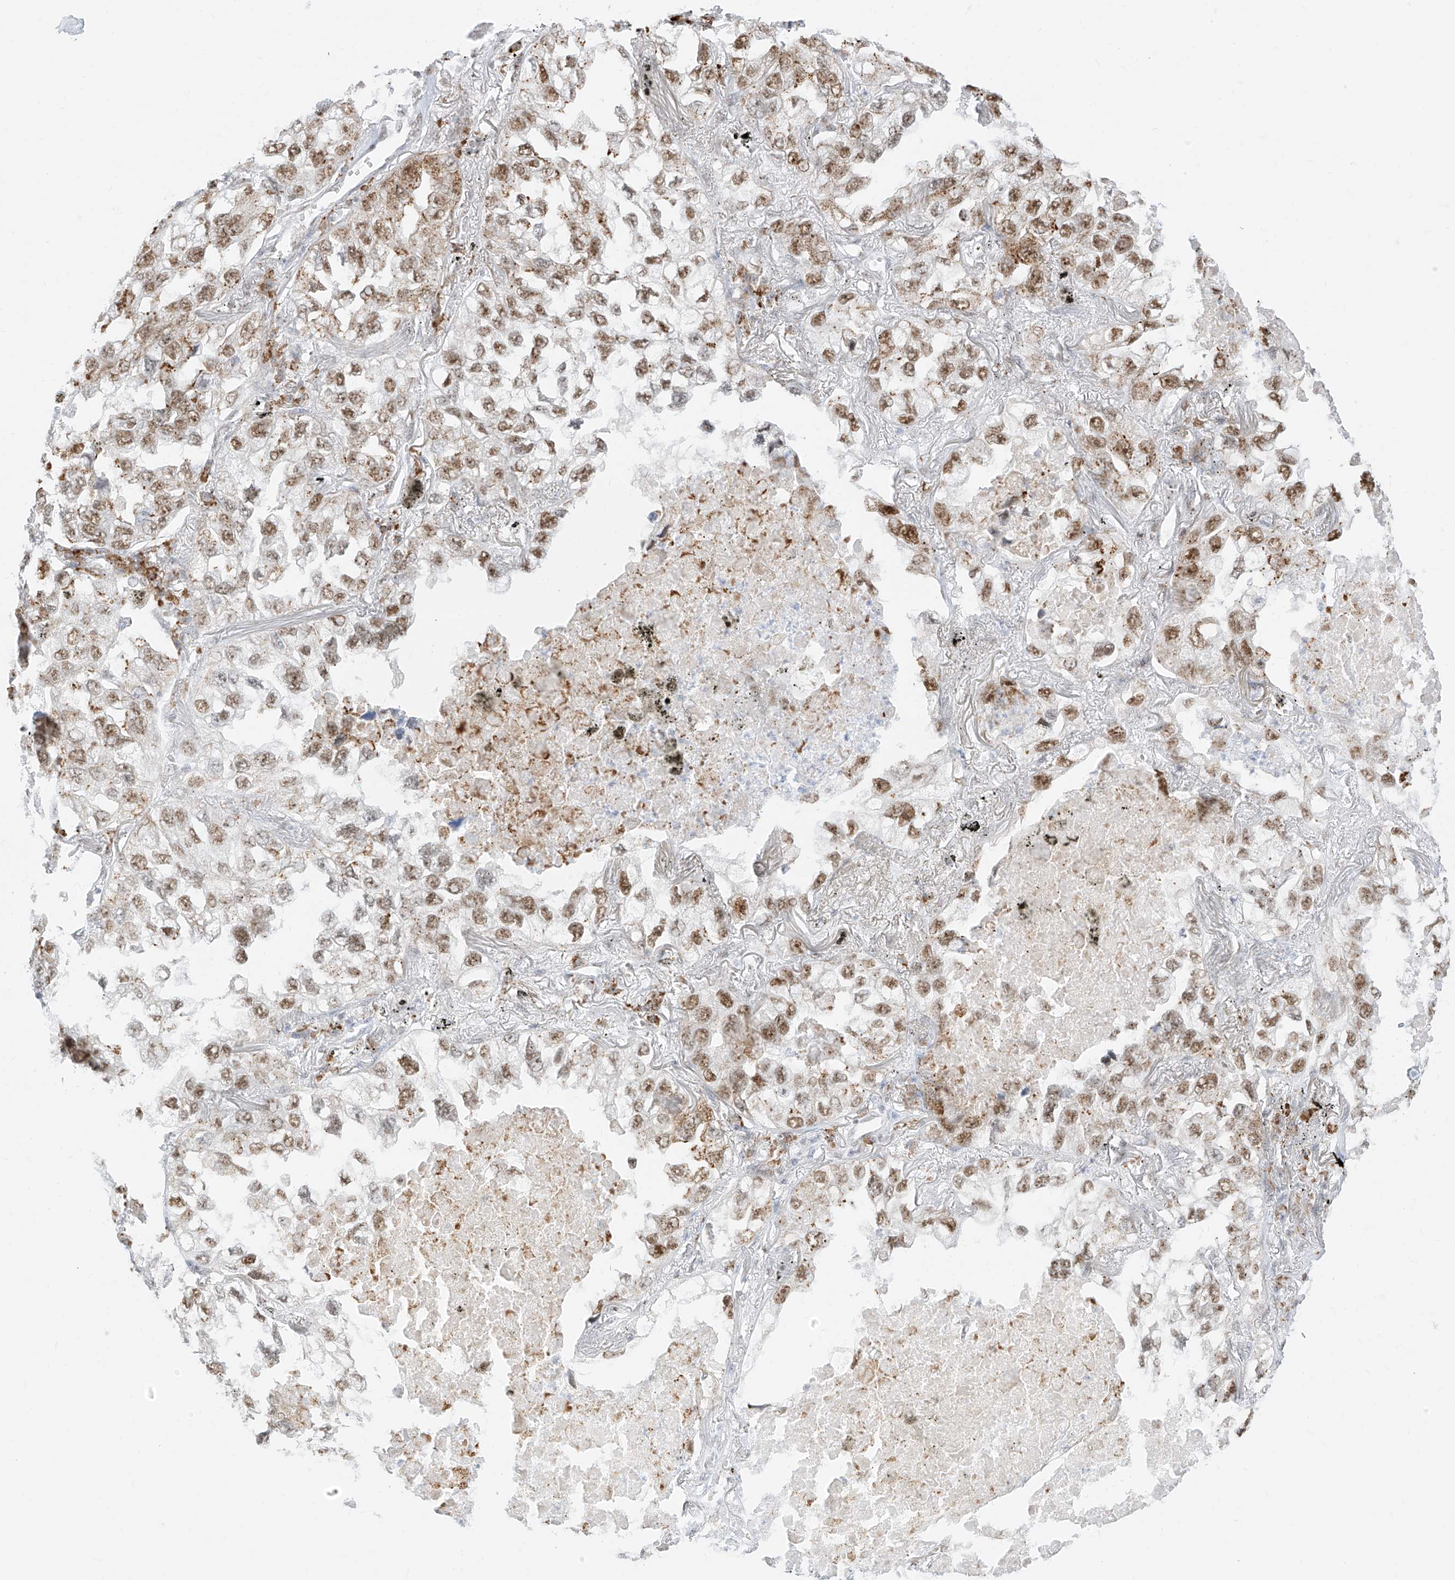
{"staining": {"intensity": "moderate", "quantity": ">75%", "location": "nuclear"}, "tissue": "lung cancer", "cell_type": "Tumor cells", "image_type": "cancer", "snomed": [{"axis": "morphology", "description": "Adenocarcinoma, NOS"}, {"axis": "topography", "description": "Lung"}], "caption": "Immunohistochemical staining of human lung cancer shows moderate nuclear protein staining in about >75% of tumor cells.", "gene": "SUPT5H", "patient": {"sex": "male", "age": 65}}